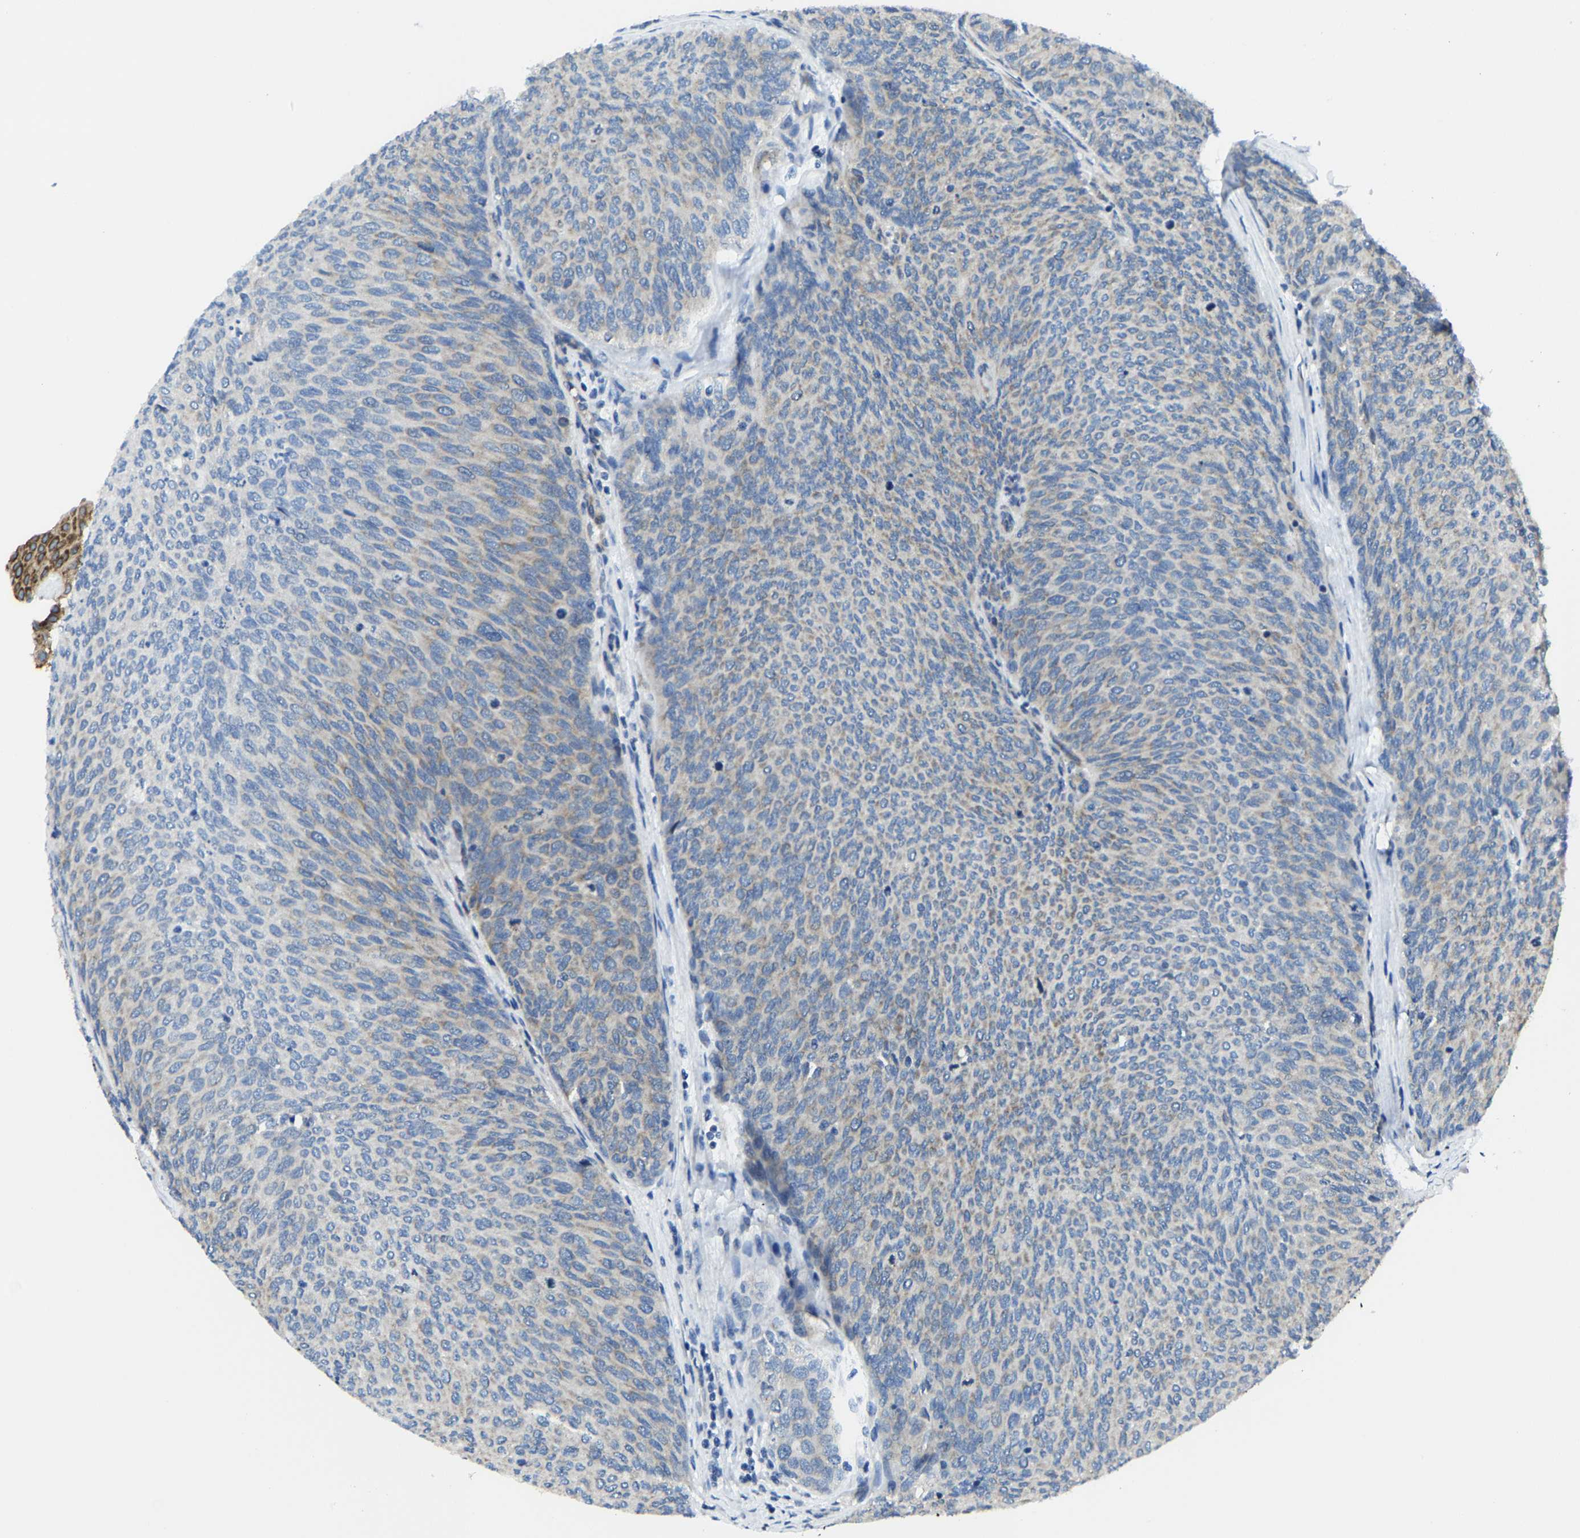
{"staining": {"intensity": "weak", "quantity": ">75%", "location": "cytoplasmic/membranous"}, "tissue": "urothelial cancer", "cell_type": "Tumor cells", "image_type": "cancer", "snomed": [{"axis": "morphology", "description": "Urothelial carcinoma, Low grade"}, {"axis": "topography", "description": "Urinary bladder"}], "caption": "Immunohistochemistry of urothelial cancer demonstrates low levels of weak cytoplasmic/membranous expression in about >75% of tumor cells. (DAB (3,3'-diaminobenzidine) IHC with brightfield microscopy, high magnification).", "gene": "G3BP2", "patient": {"sex": "female", "age": 79}}